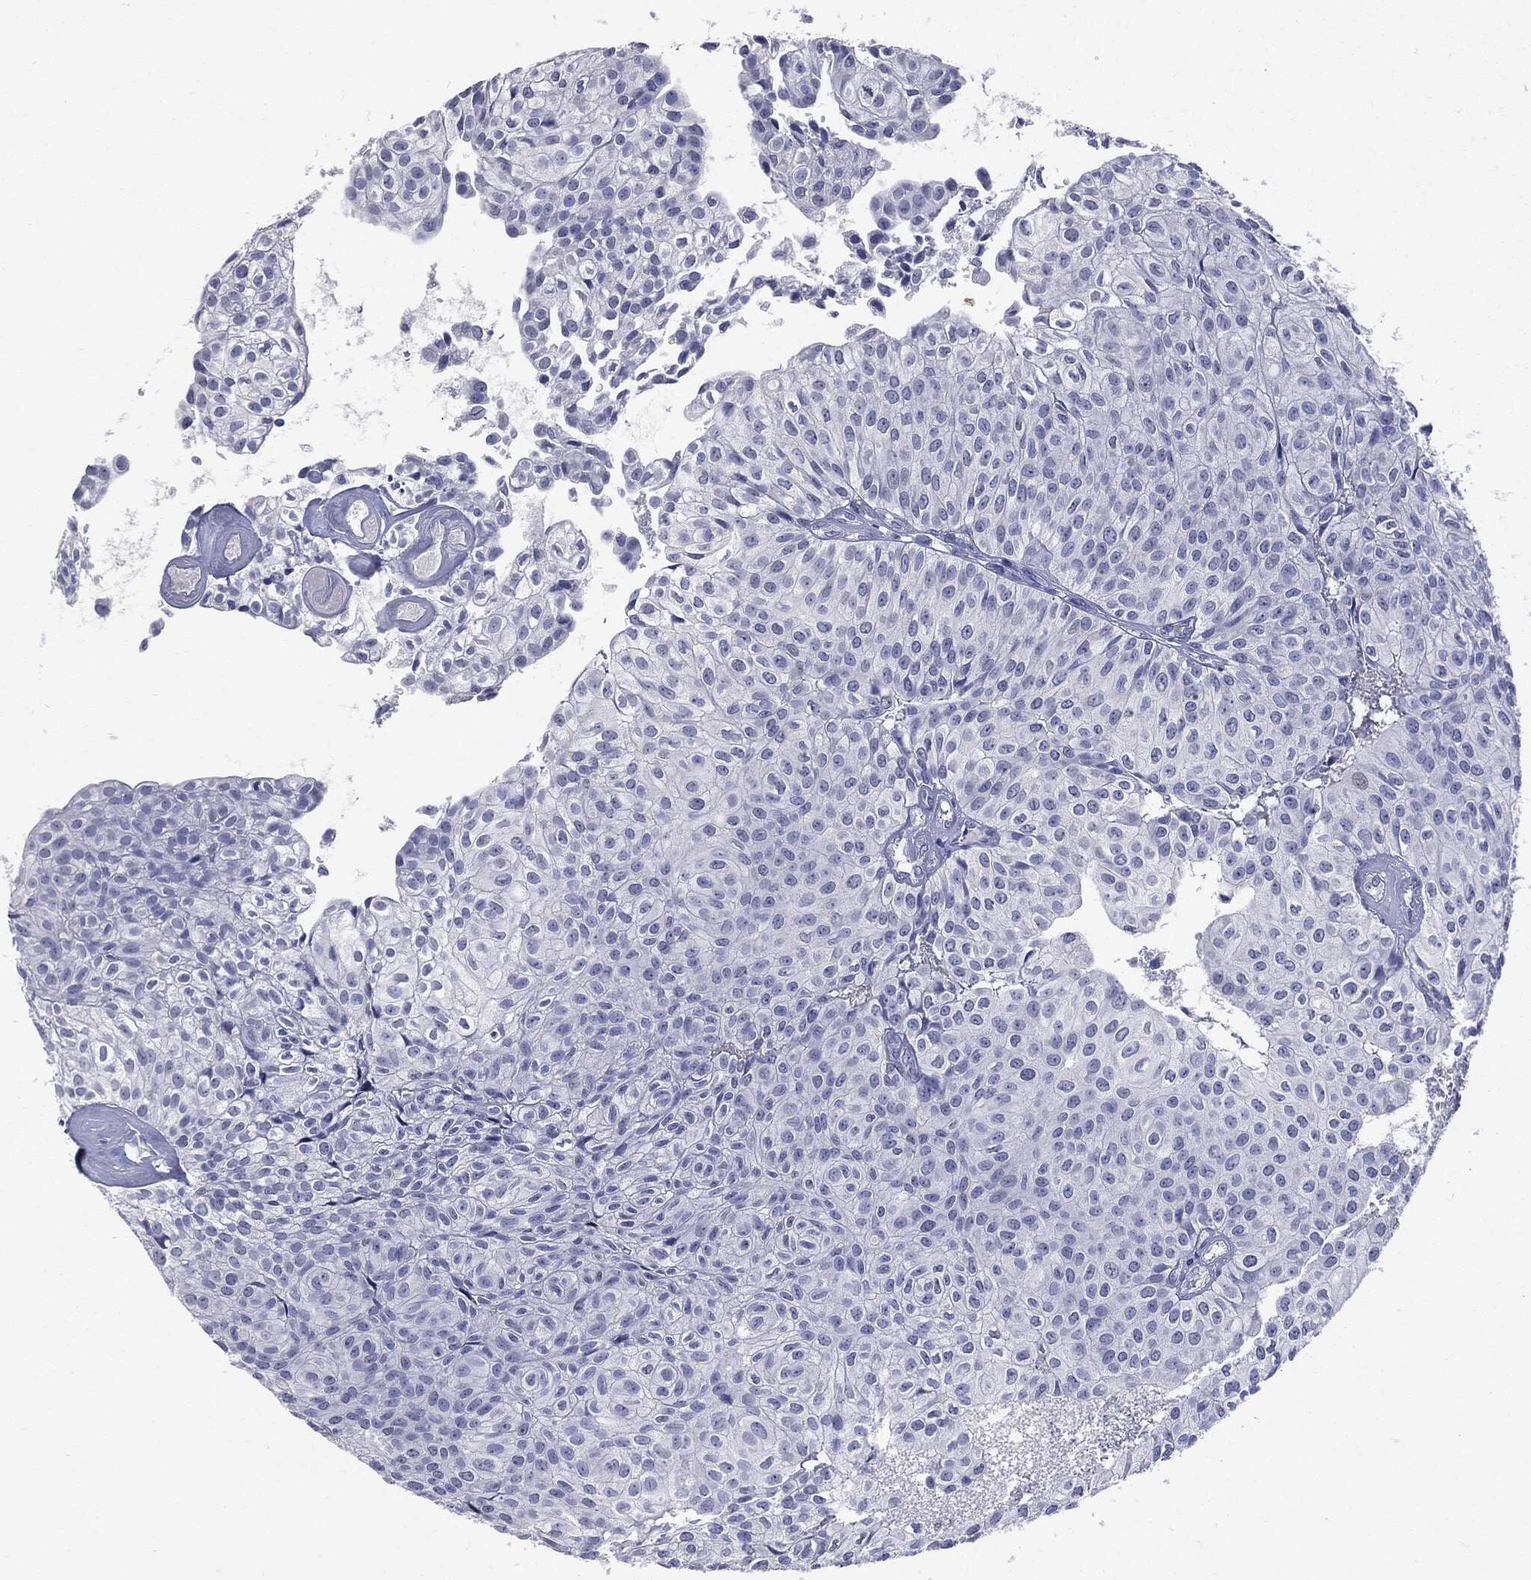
{"staining": {"intensity": "negative", "quantity": "none", "location": "none"}, "tissue": "urothelial cancer", "cell_type": "Tumor cells", "image_type": "cancer", "snomed": [{"axis": "morphology", "description": "Urothelial carcinoma, Low grade"}, {"axis": "topography", "description": "Urinary bladder"}], "caption": "A micrograph of urothelial cancer stained for a protein demonstrates no brown staining in tumor cells.", "gene": "TSHB", "patient": {"sex": "male", "age": 89}}